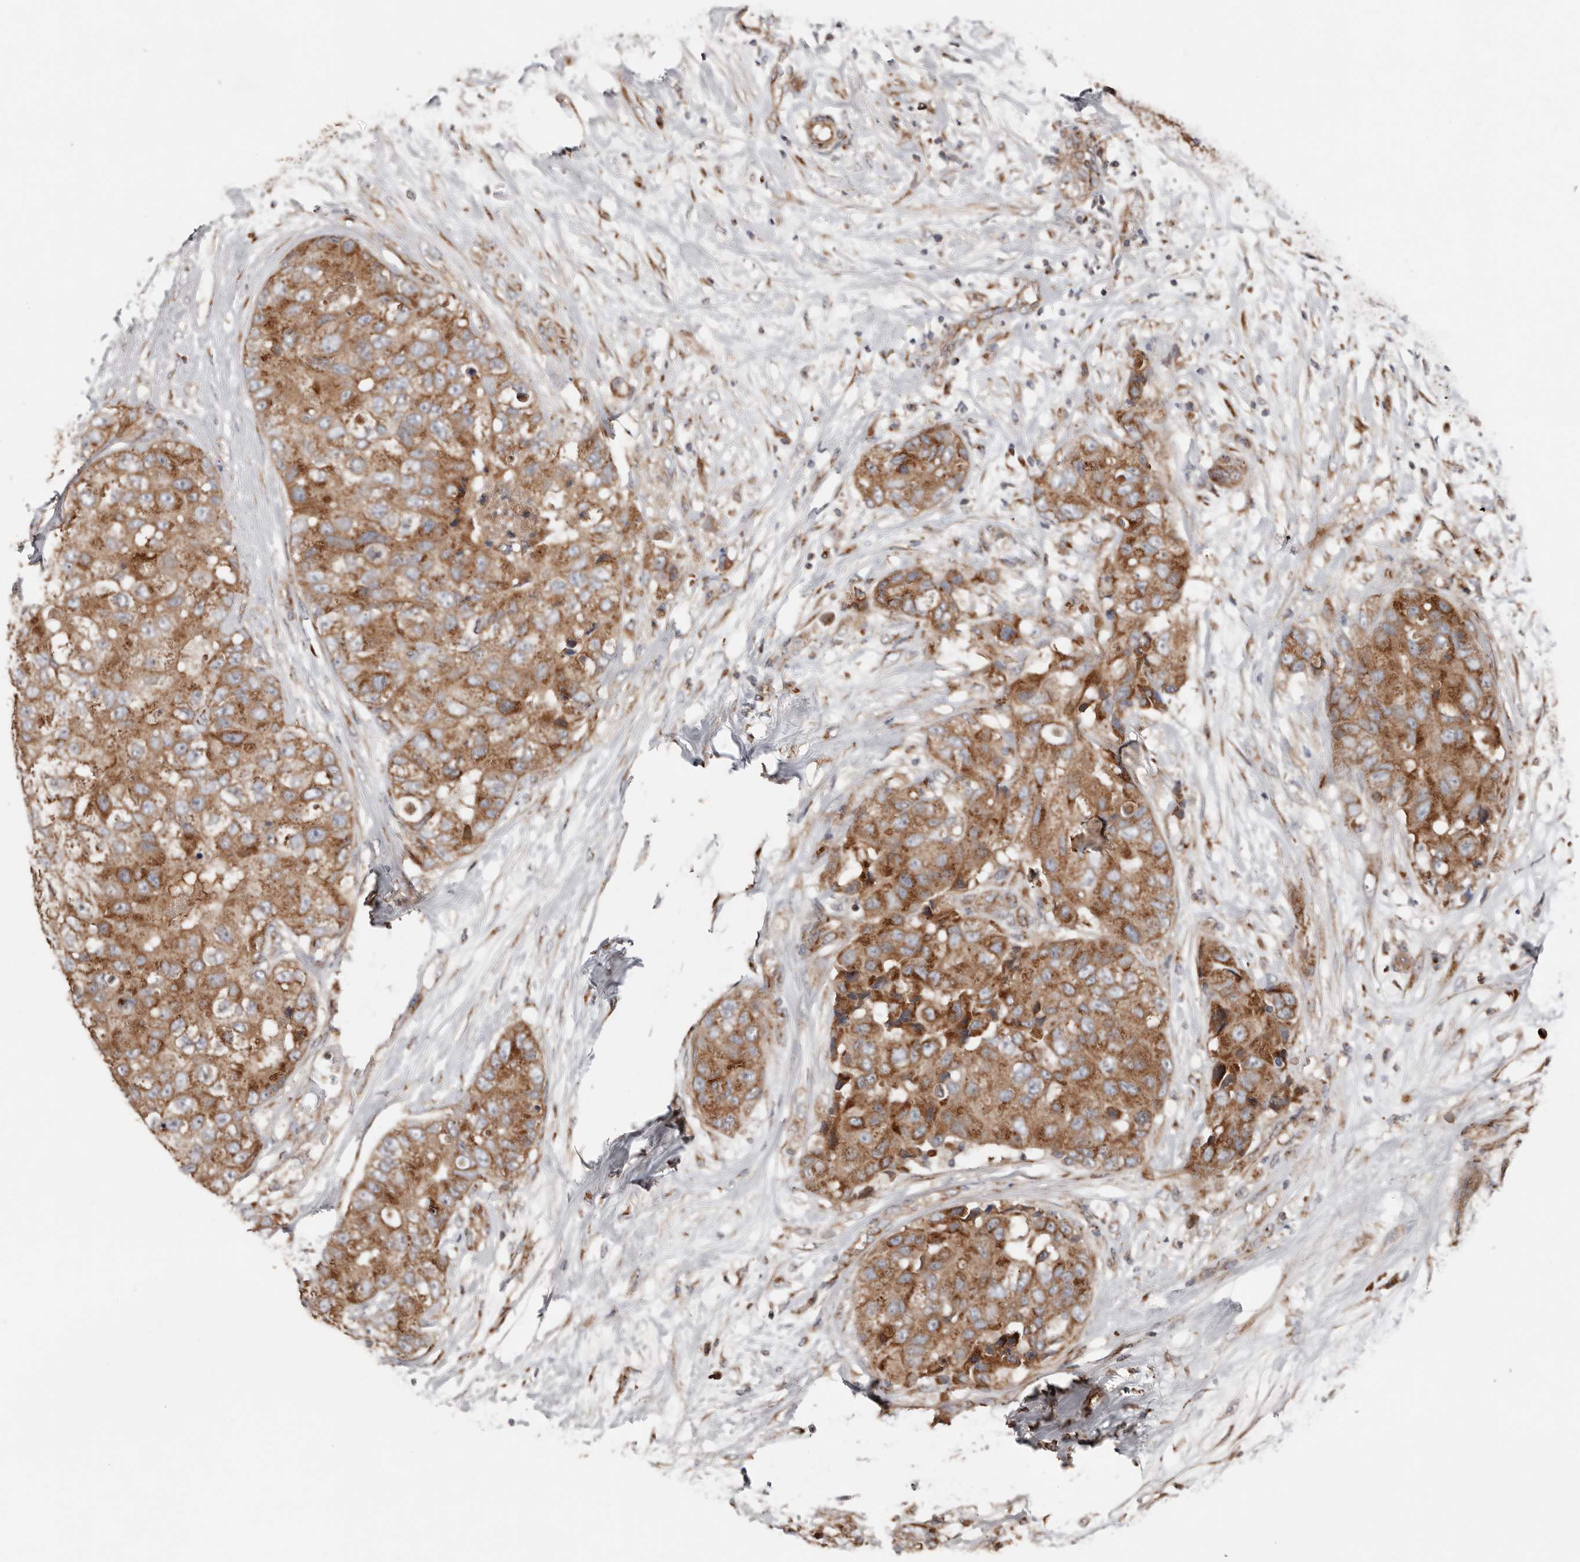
{"staining": {"intensity": "moderate", "quantity": ">75%", "location": "cytoplasmic/membranous"}, "tissue": "breast cancer", "cell_type": "Tumor cells", "image_type": "cancer", "snomed": [{"axis": "morphology", "description": "Duct carcinoma"}, {"axis": "topography", "description": "Breast"}], "caption": "A high-resolution photomicrograph shows IHC staining of breast cancer, which reveals moderate cytoplasmic/membranous positivity in approximately >75% of tumor cells.", "gene": "COG1", "patient": {"sex": "female", "age": 62}}